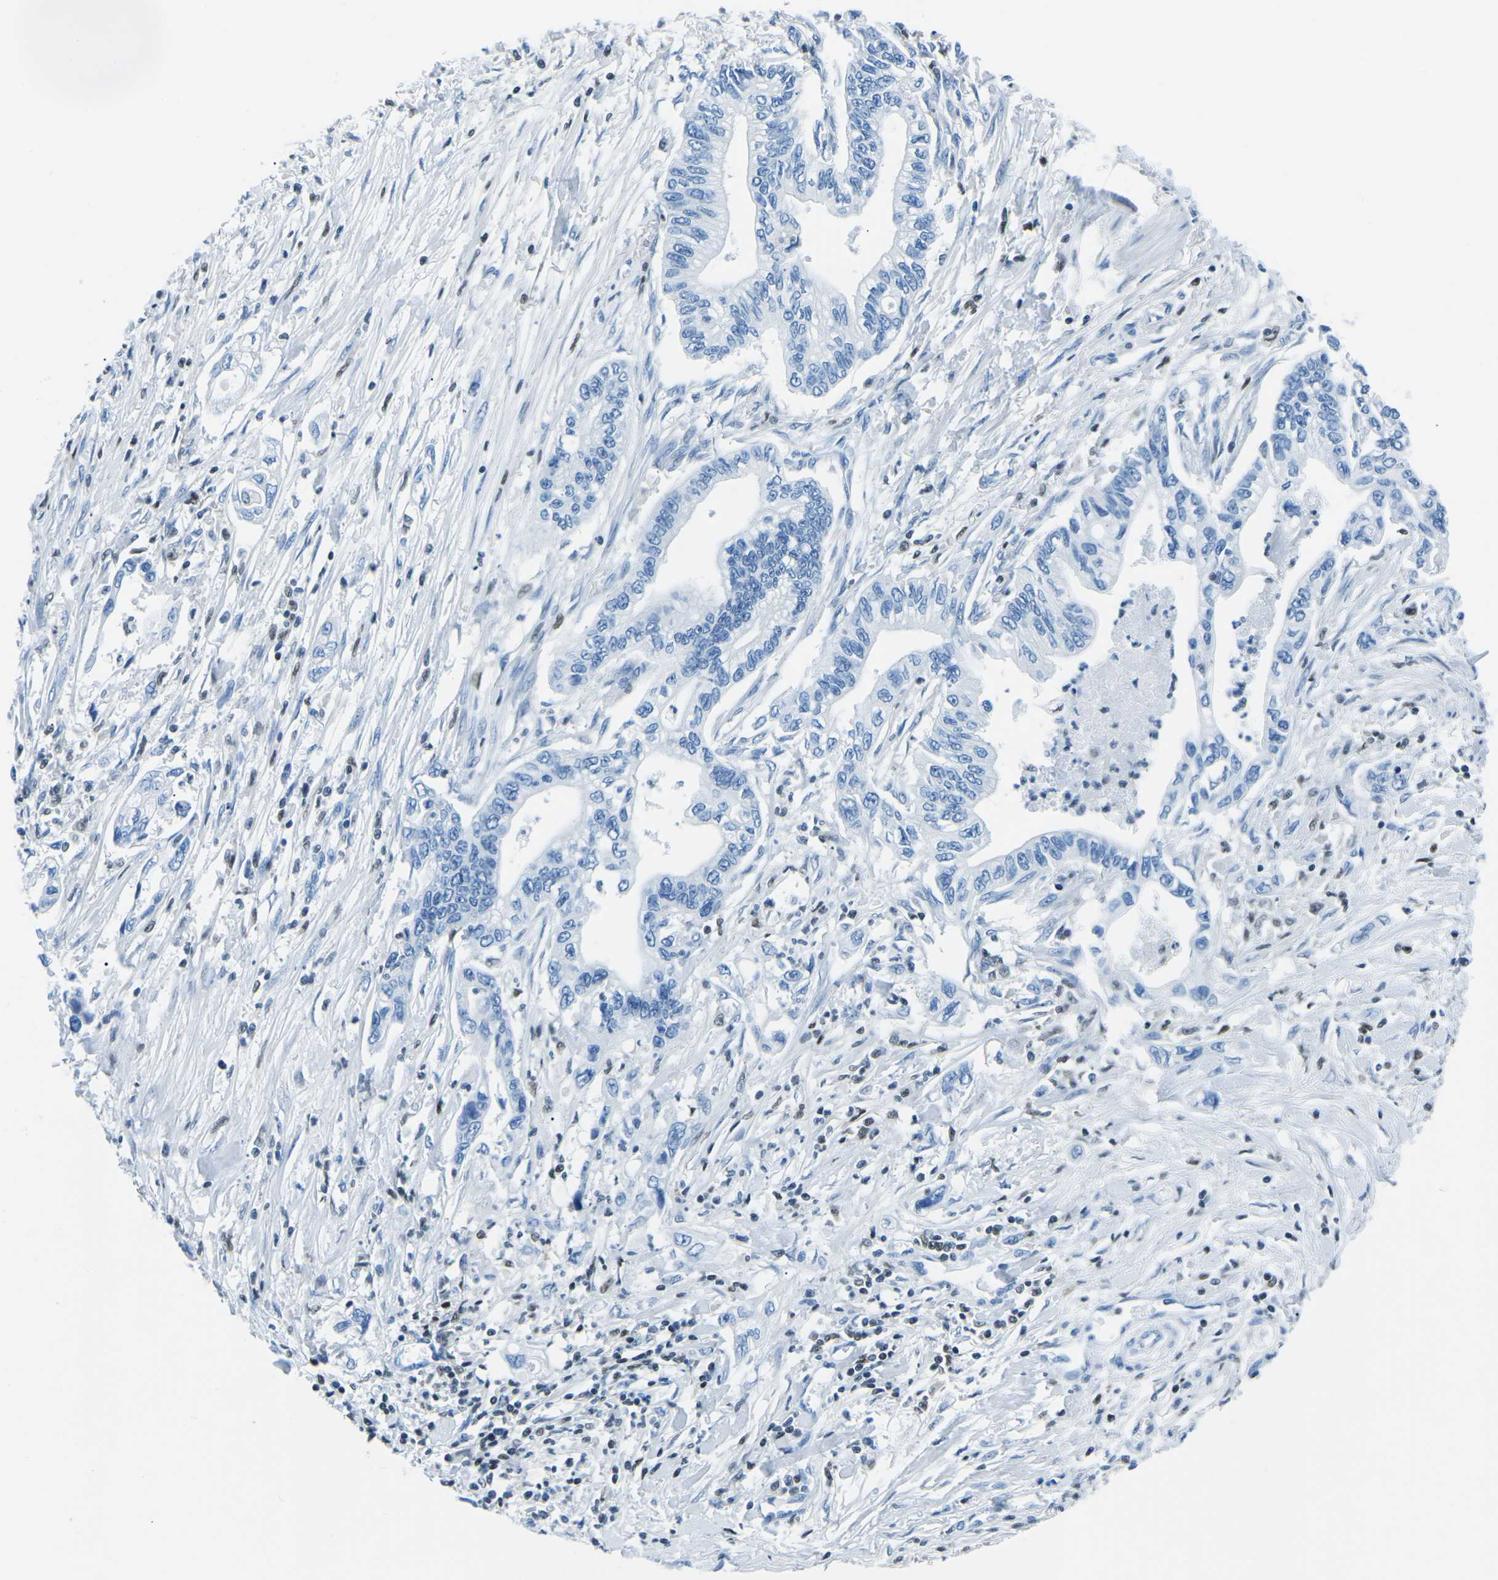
{"staining": {"intensity": "negative", "quantity": "none", "location": "none"}, "tissue": "pancreatic cancer", "cell_type": "Tumor cells", "image_type": "cancer", "snomed": [{"axis": "morphology", "description": "Adenocarcinoma, NOS"}, {"axis": "topography", "description": "Pancreas"}], "caption": "Human pancreatic cancer (adenocarcinoma) stained for a protein using immunohistochemistry (IHC) demonstrates no positivity in tumor cells.", "gene": "CELF2", "patient": {"sex": "male", "age": 56}}